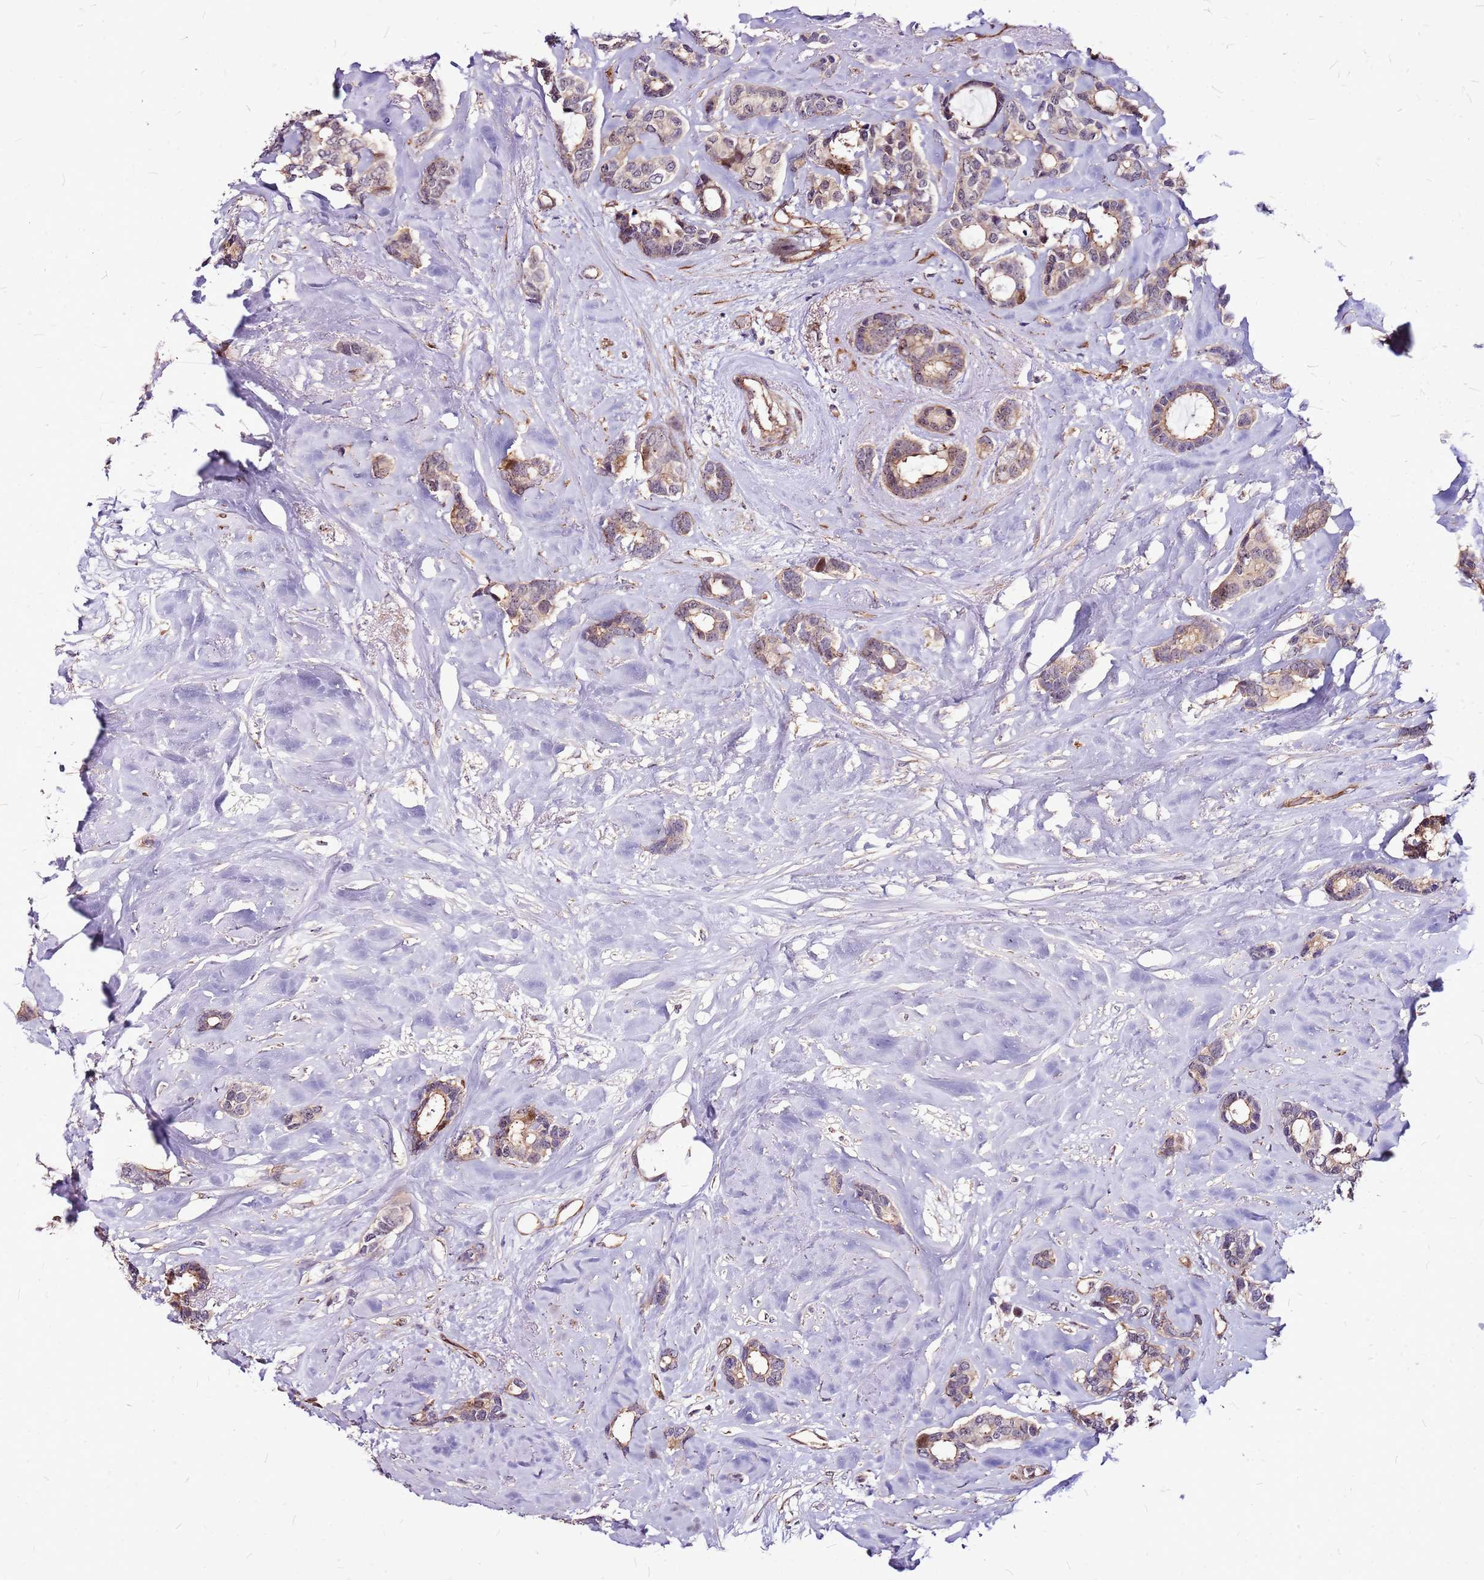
{"staining": {"intensity": "moderate", "quantity": "<25%", "location": "cytoplasmic/membranous,nuclear"}, "tissue": "breast cancer", "cell_type": "Tumor cells", "image_type": "cancer", "snomed": [{"axis": "morphology", "description": "Duct carcinoma"}, {"axis": "topography", "description": "Breast"}], "caption": "Tumor cells demonstrate low levels of moderate cytoplasmic/membranous and nuclear staining in about <25% of cells in human breast intraductal carcinoma.", "gene": "TOPAZ1", "patient": {"sex": "female", "age": 87}}